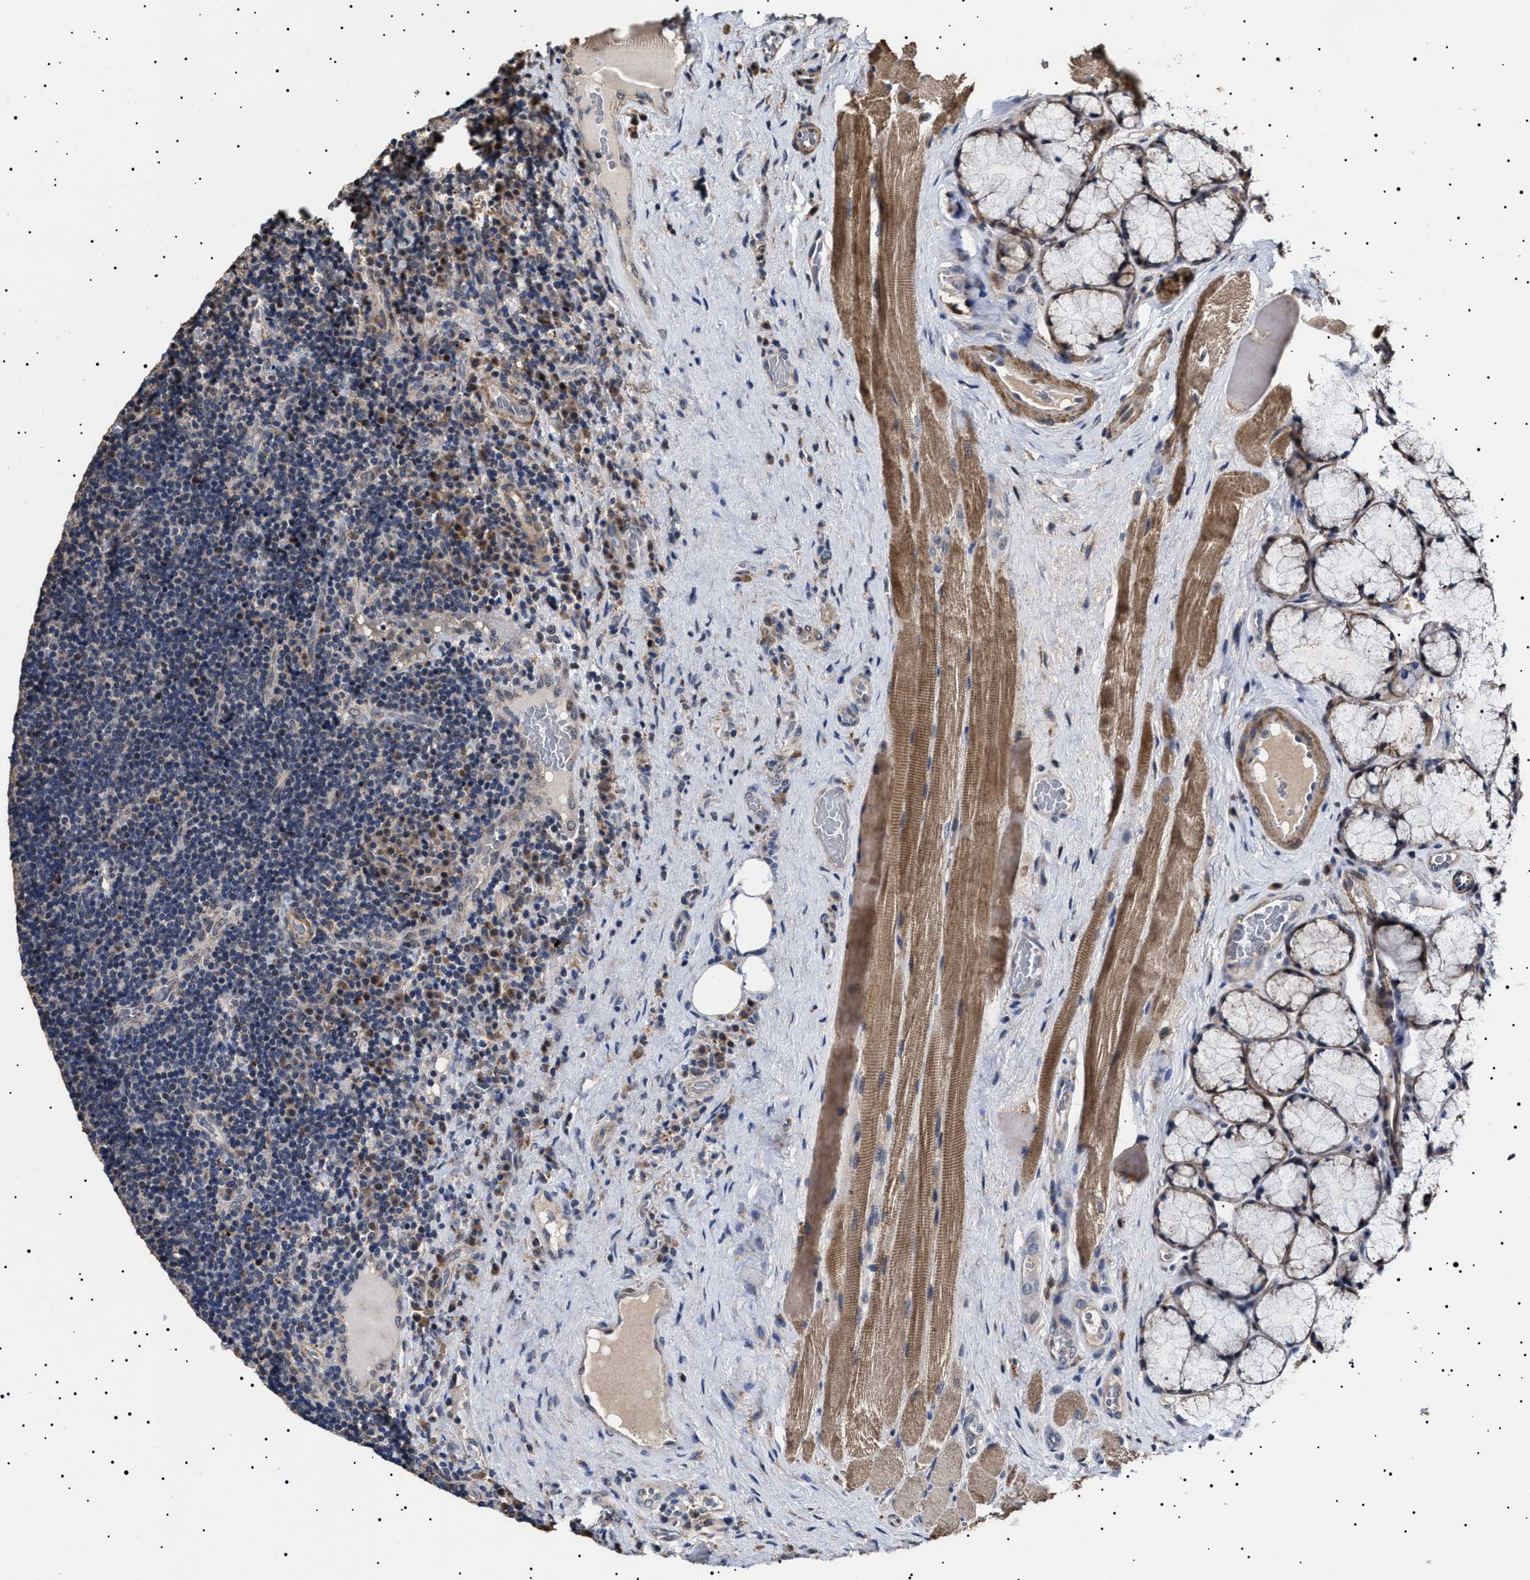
{"staining": {"intensity": "negative", "quantity": "none", "location": "none"}, "tissue": "lymphoma", "cell_type": "Tumor cells", "image_type": "cancer", "snomed": [{"axis": "morphology", "description": "Malignant lymphoma, non-Hodgkin's type, High grade"}, {"axis": "topography", "description": "Tonsil"}], "caption": "Immunohistochemistry (IHC) histopathology image of human lymphoma stained for a protein (brown), which displays no staining in tumor cells. Brightfield microscopy of immunohistochemistry stained with DAB (brown) and hematoxylin (blue), captured at high magnification.", "gene": "RAB34", "patient": {"sex": "female", "age": 36}}